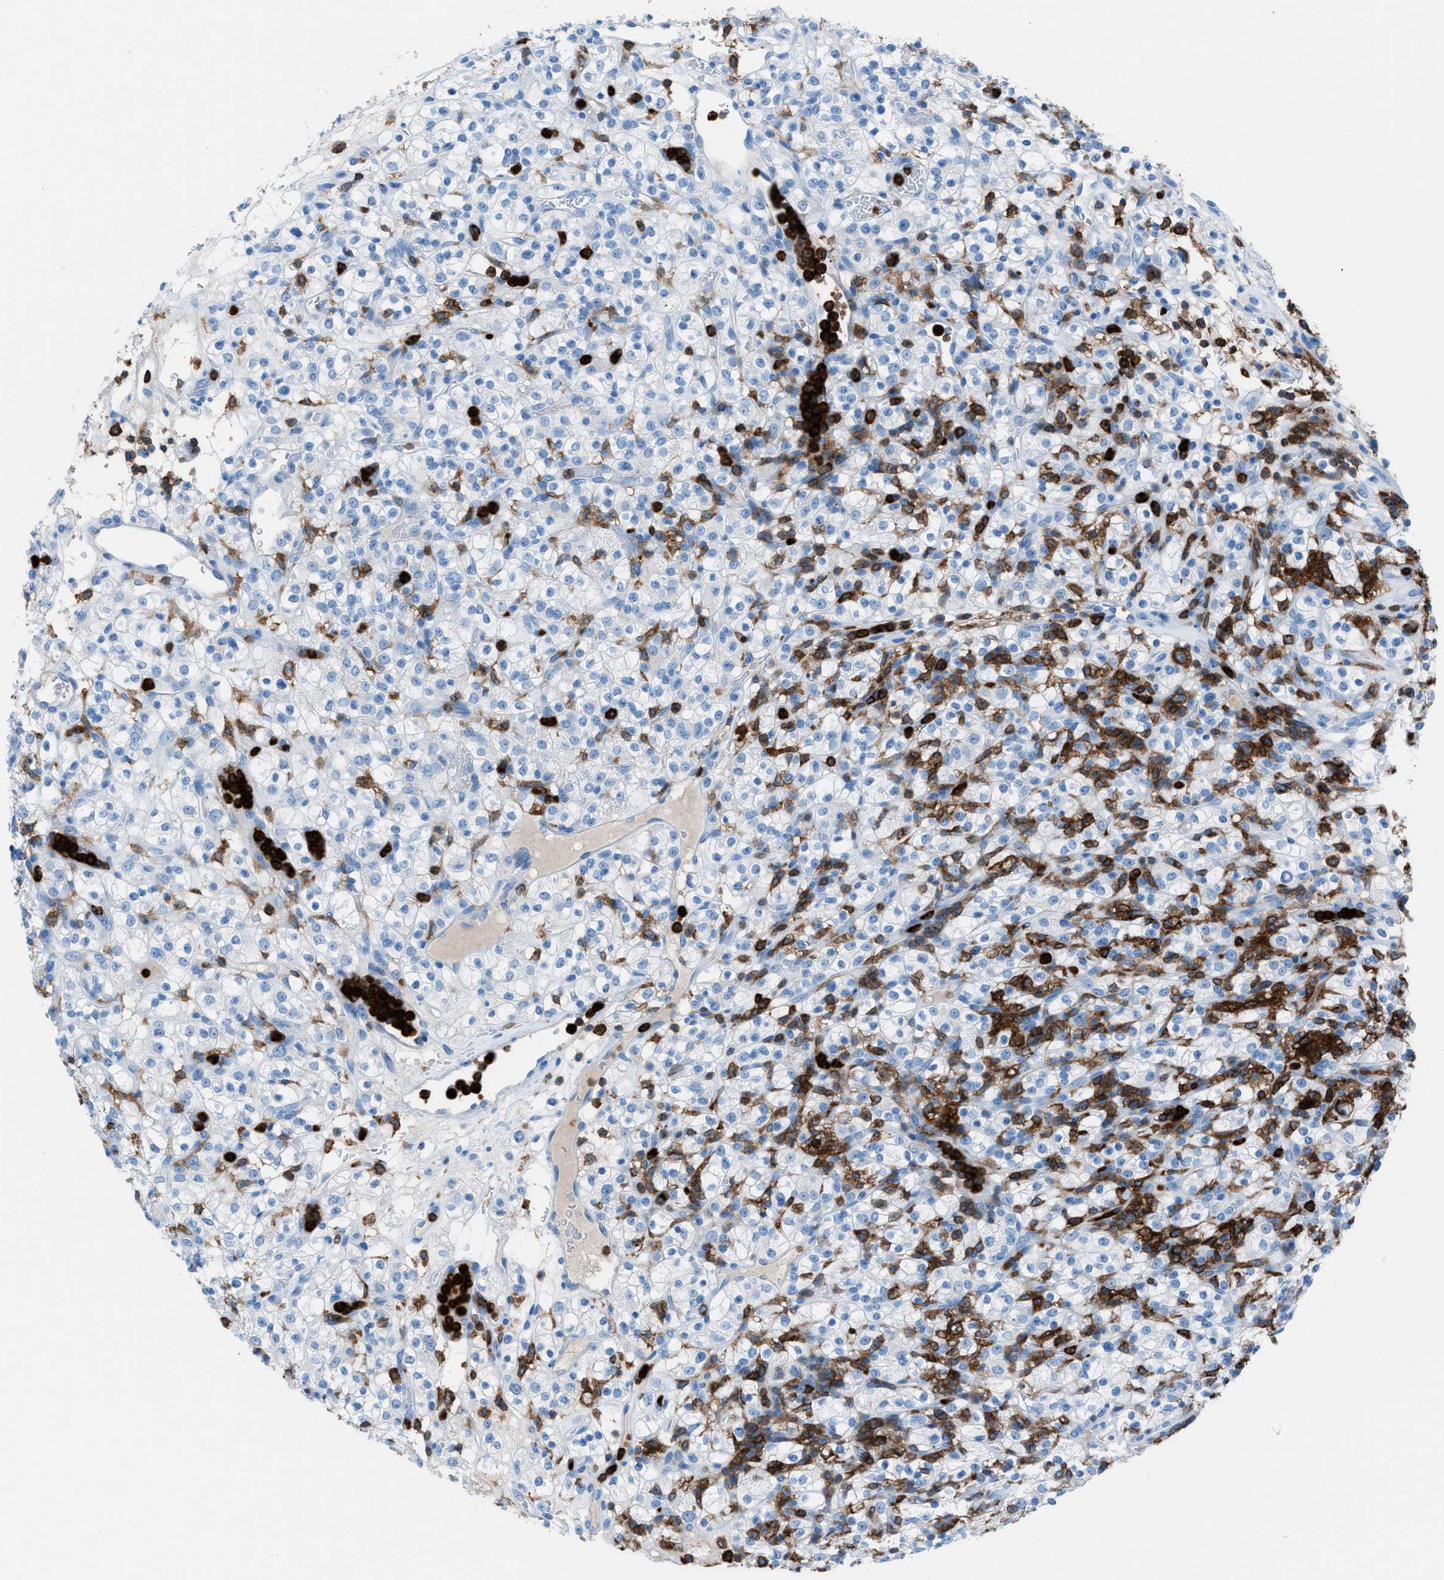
{"staining": {"intensity": "negative", "quantity": "none", "location": "none"}, "tissue": "renal cancer", "cell_type": "Tumor cells", "image_type": "cancer", "snomed": [{"axis": "morphology", "description": "Normal tissue, NOS"}, {"axis": "morphology", "description": "Adenocarcinoma, NOS"}, {"axis": "topography", "description": "Kidney"}], "caption": "Tumor cells are negative for brown protein staining in renal cancer.", "gene": "ITGB2", "patient": {"sex": "female", "age": 72}}